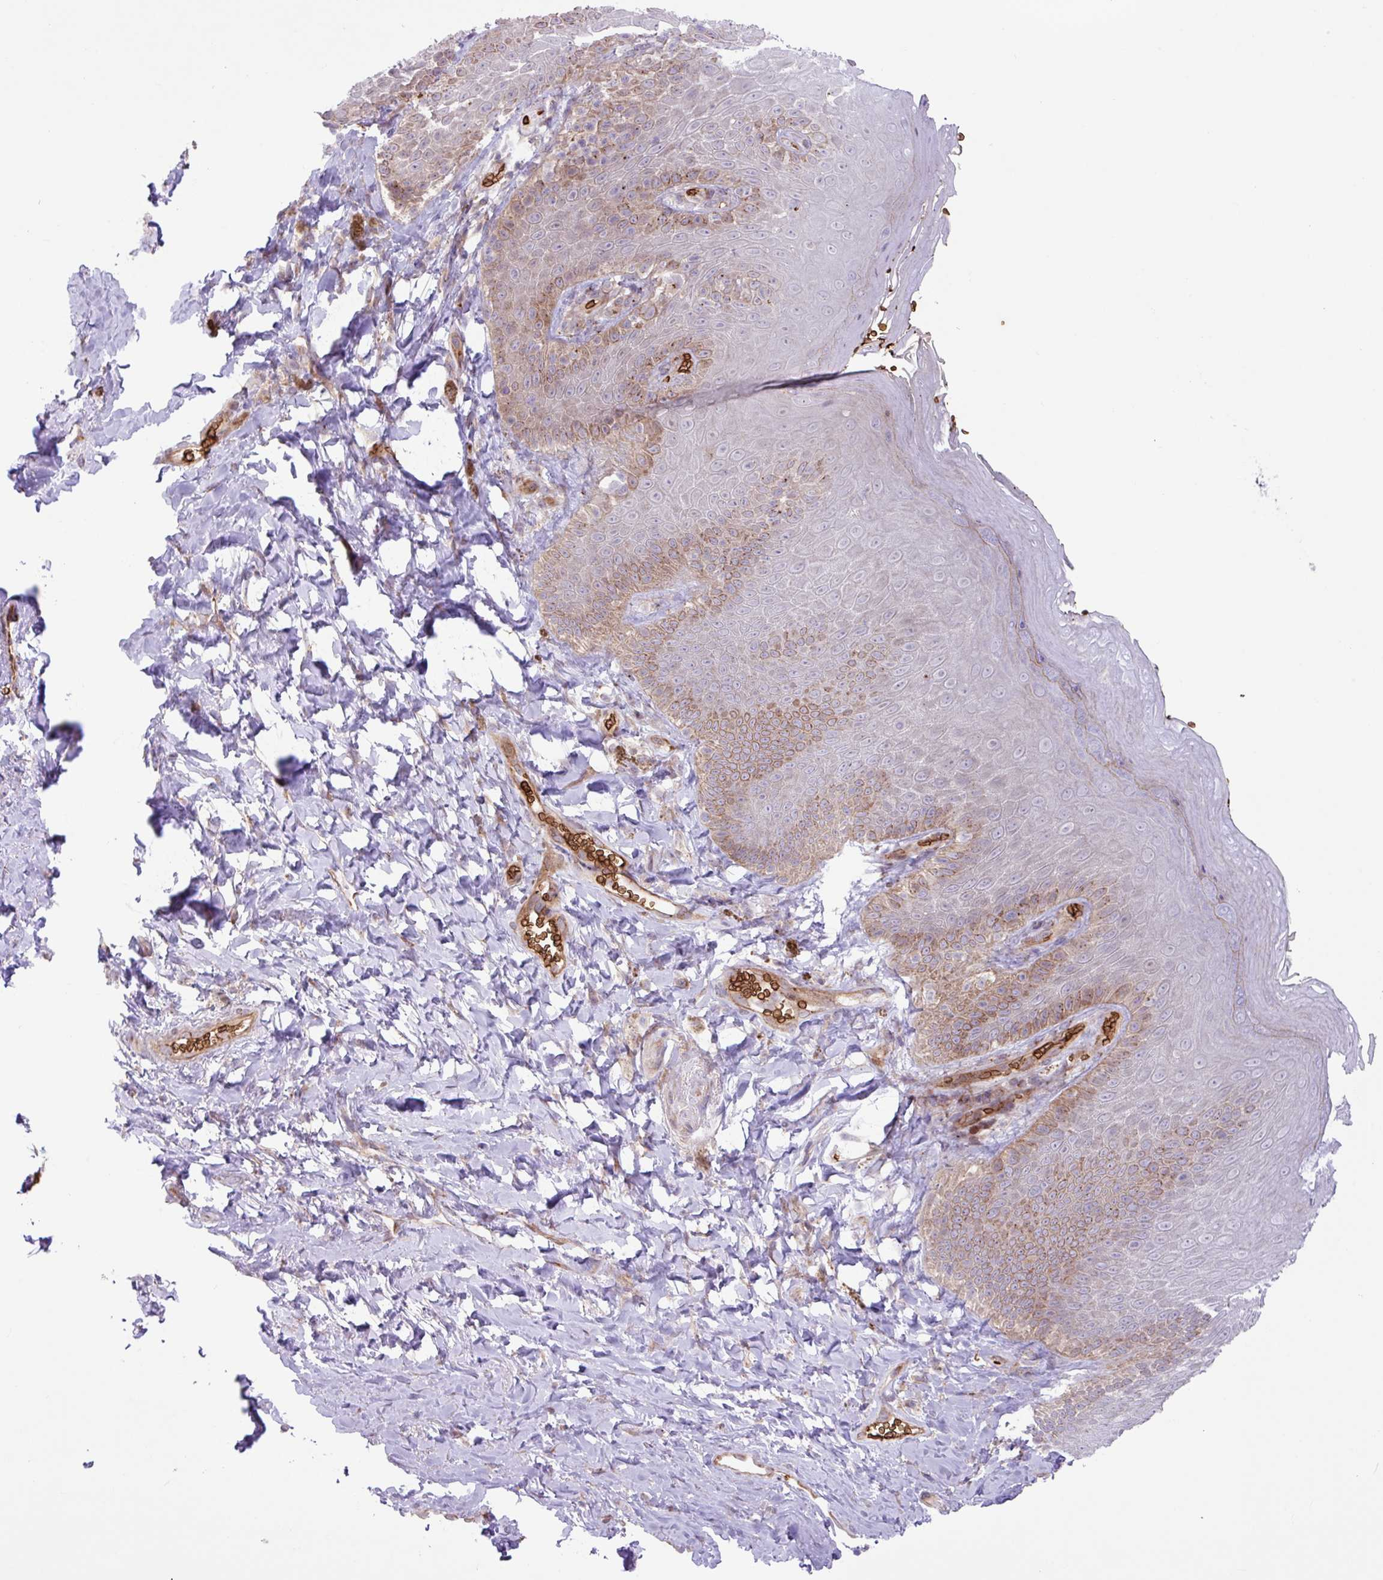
{"staining": {"intensity": "moderate", "quantity": "<25%", "location": "cytoplasmic/membranous"}, "tissue": "skin", "cell_type": "Epidermal cells", "image_type": "normal", "snomed": [{"axis": "morphology", "description": "Normal tissue, NOS"}, {"axis": "topography", "description": "Anal"}, {"axis": "topography", "description": "Peripheral nerve tissue"}], "caption": "DAB (3,3'-diaminobenzidine) immunohistochemical staining of normal skin exhibits moderate cytoplasmic/membranous protein positivity in approximately <25% of epidermal cells.", "gene": "RAD21L1", "patient": {"sex": "male", "age": 53}}